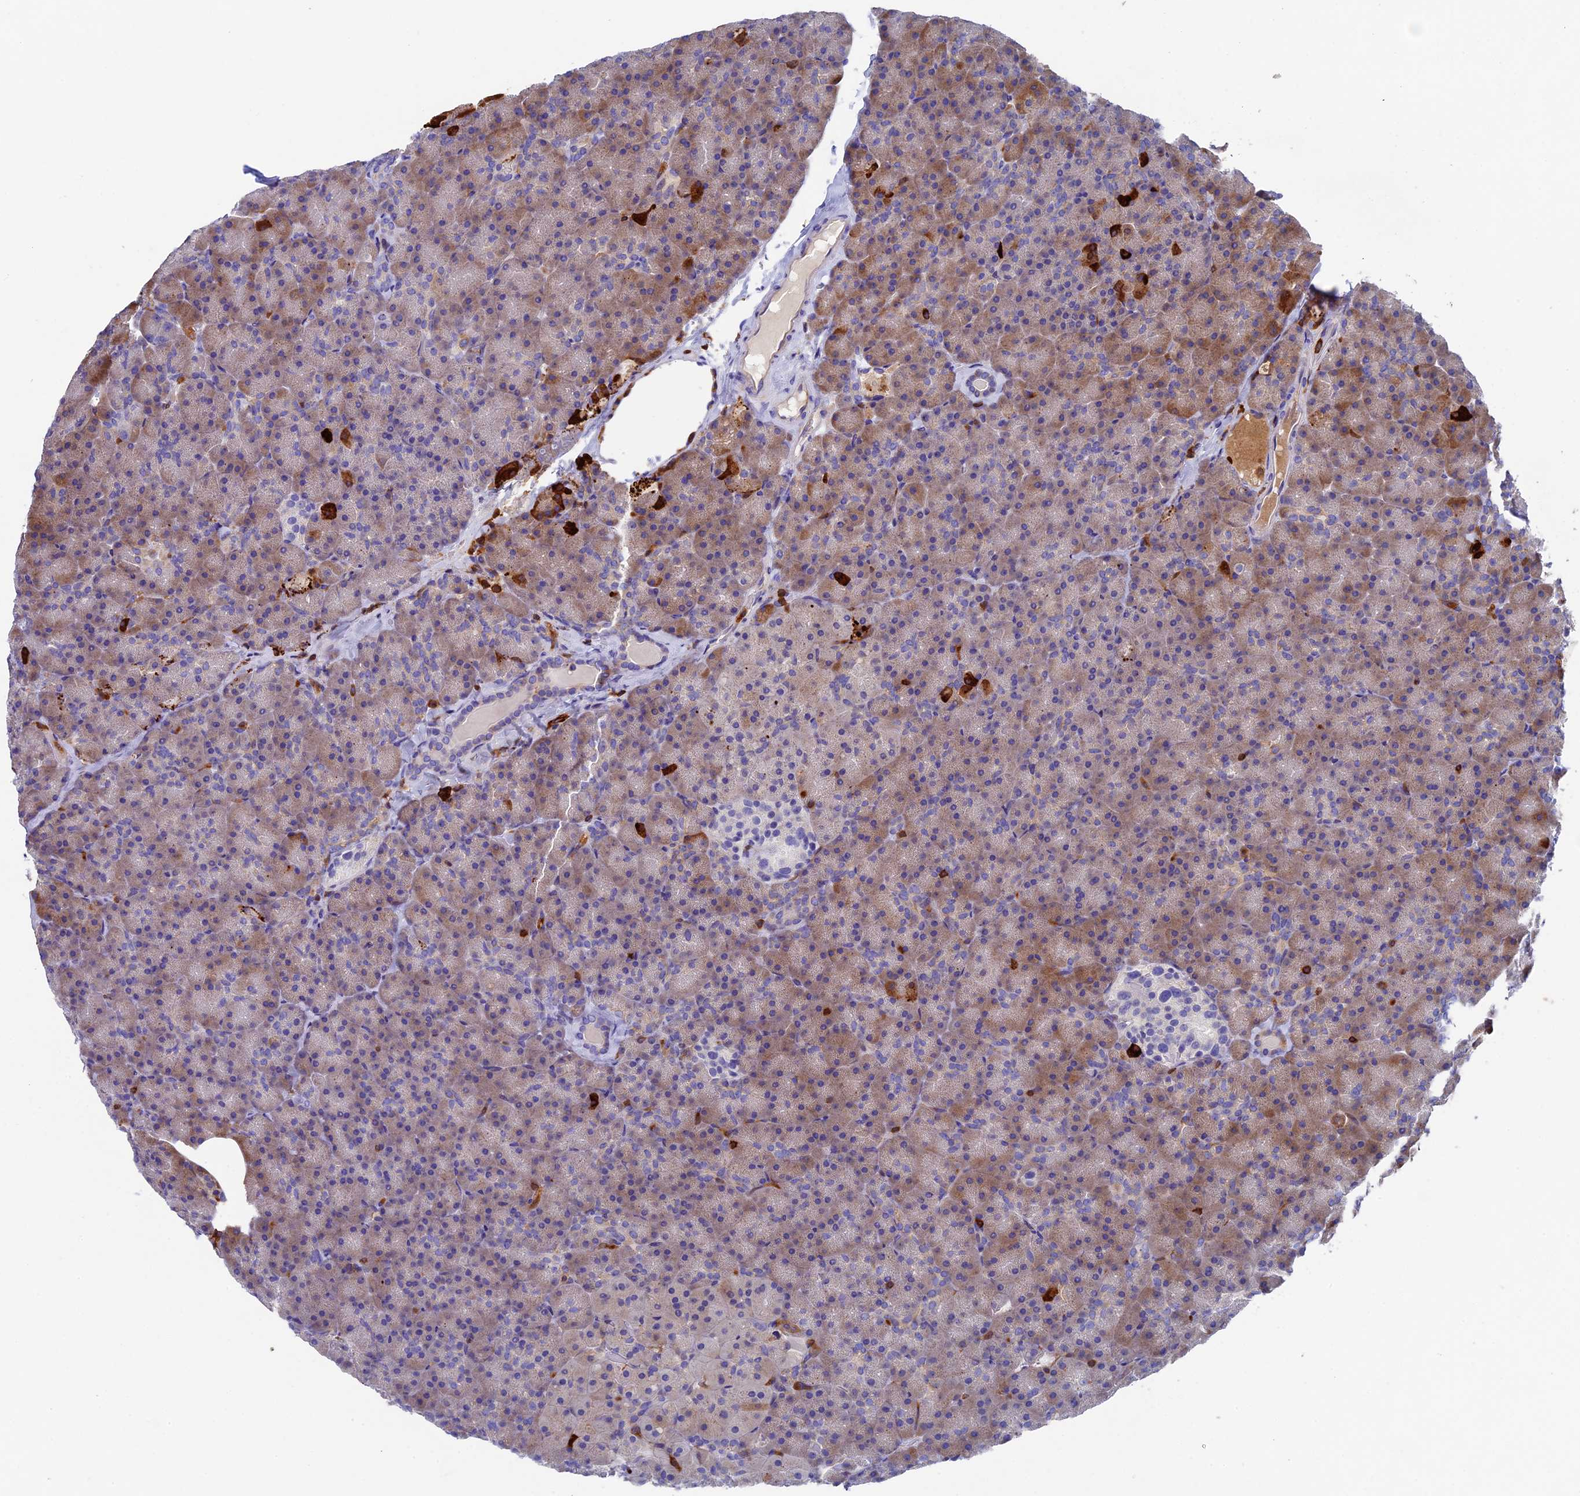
{"staining": {"intensity": "strong", "quantity": "<25%", "location": "cytoplasmic/membranous"}, "tissue": "pancreas", "cell_type": "Exocrine glandular cells", "image_type": "normal", "snomed": [{"axis": "morphology", "description": "Normal tissue, NOS"}, {"axis": "topography", "description": "Pancreas"}], "caption": "Strong cytoplasmic/membranous staining is appreciated in approximately <25% of exocrine glandular cells in normal pancreas. (DAB IHC, brown staining for protein, blue staining for nuclei).", "gene": "ADAT1", "patient": {"sex": "male", "age": 36}}